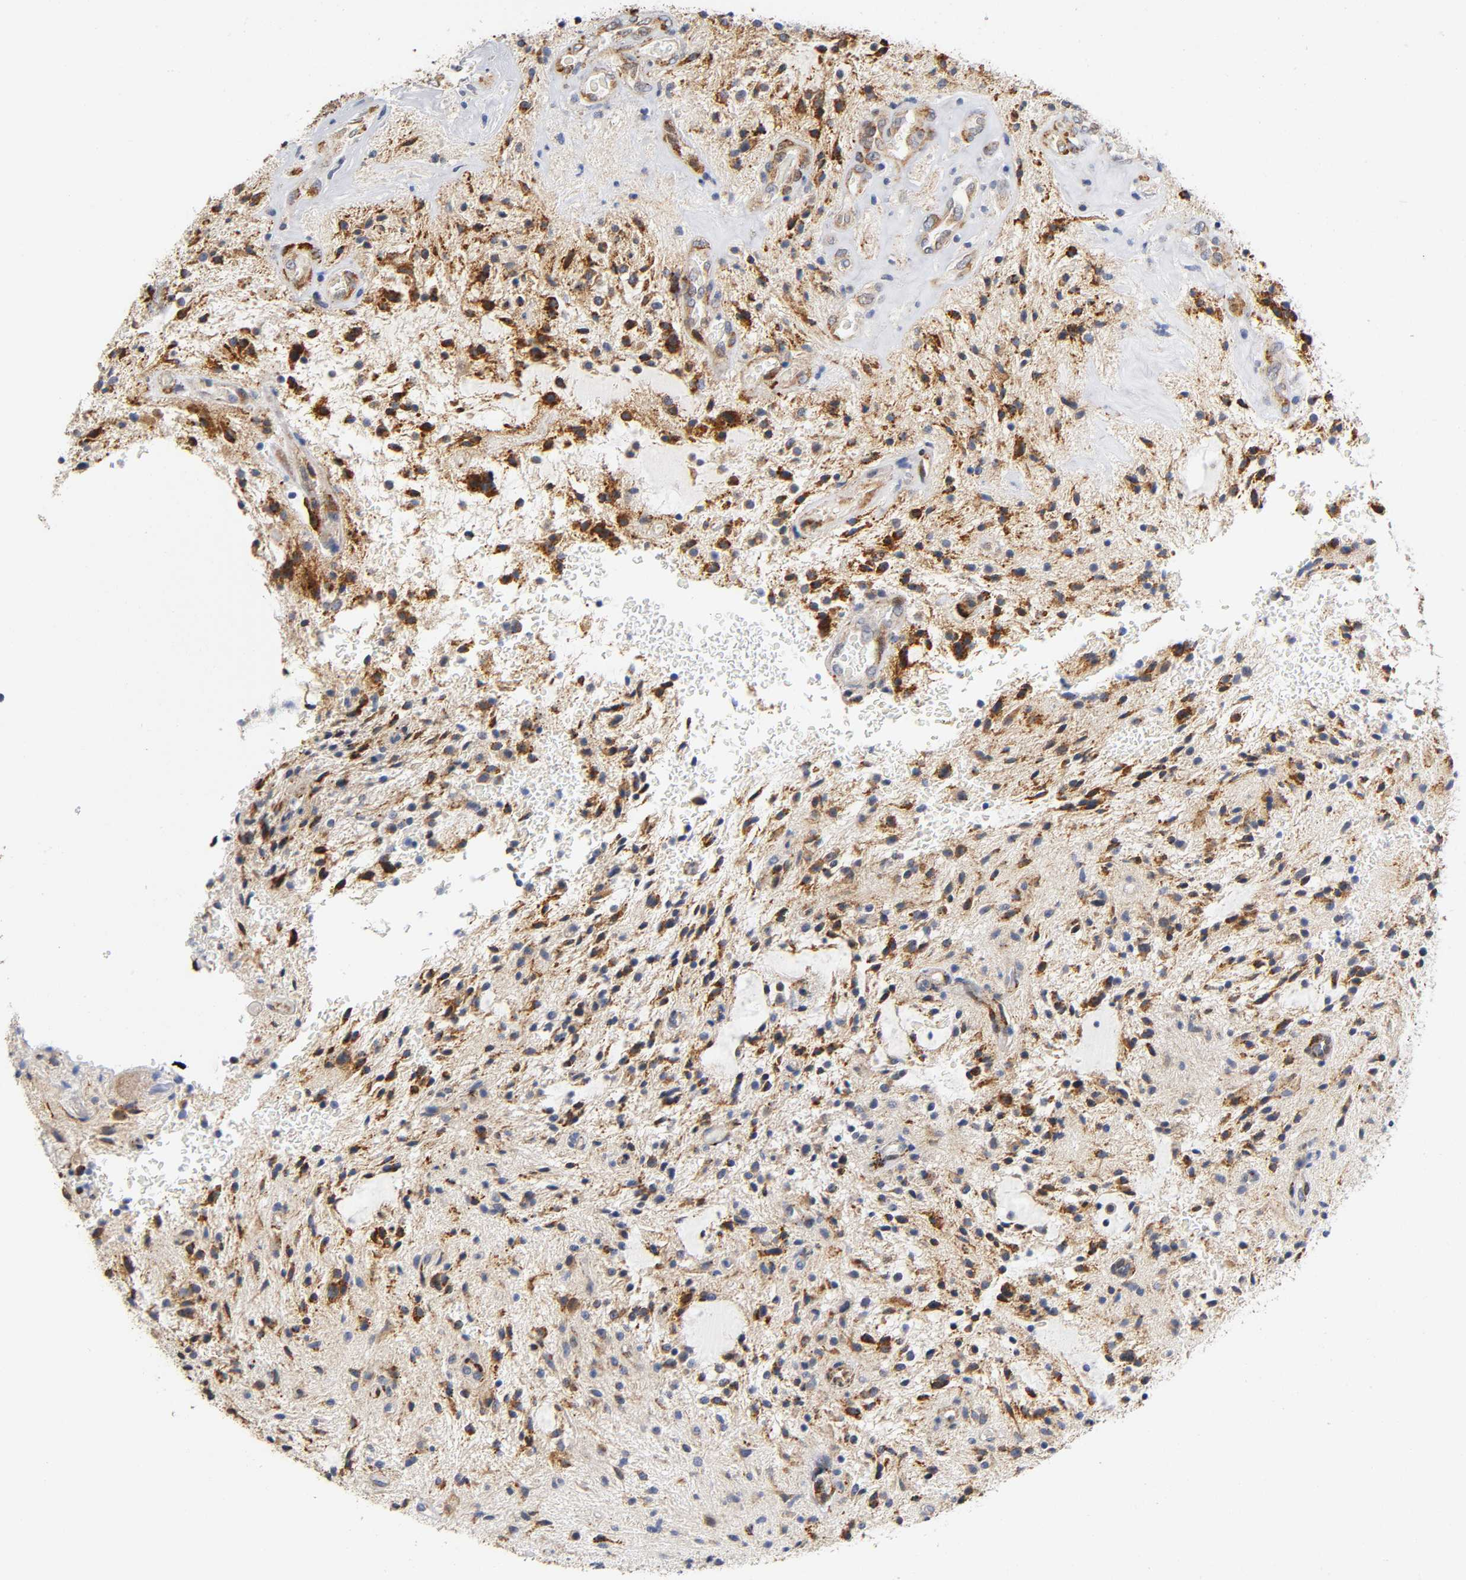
{"staining": {"intensity": "moderate", "quantity": "25%-75%", "location": "cytoplasmic/membranous"}, "tissue": "glioma", "cell_type": "Tumor cells", "image_type": "cancer", "snomed": [{"axis": "morphology", "description": "Glioma, malignant, NOS"}, {"axis": "topography", "description": "Cerebellum"}], "caption": "Glioma (malignant) stained for a protein (brown) demonstrates moderate cytoplasmic/membranous positive expression in approximately 25%-75% of tumor cells.", "gene": "SOS2", "patient": {"sex": "female", "age": 10}}